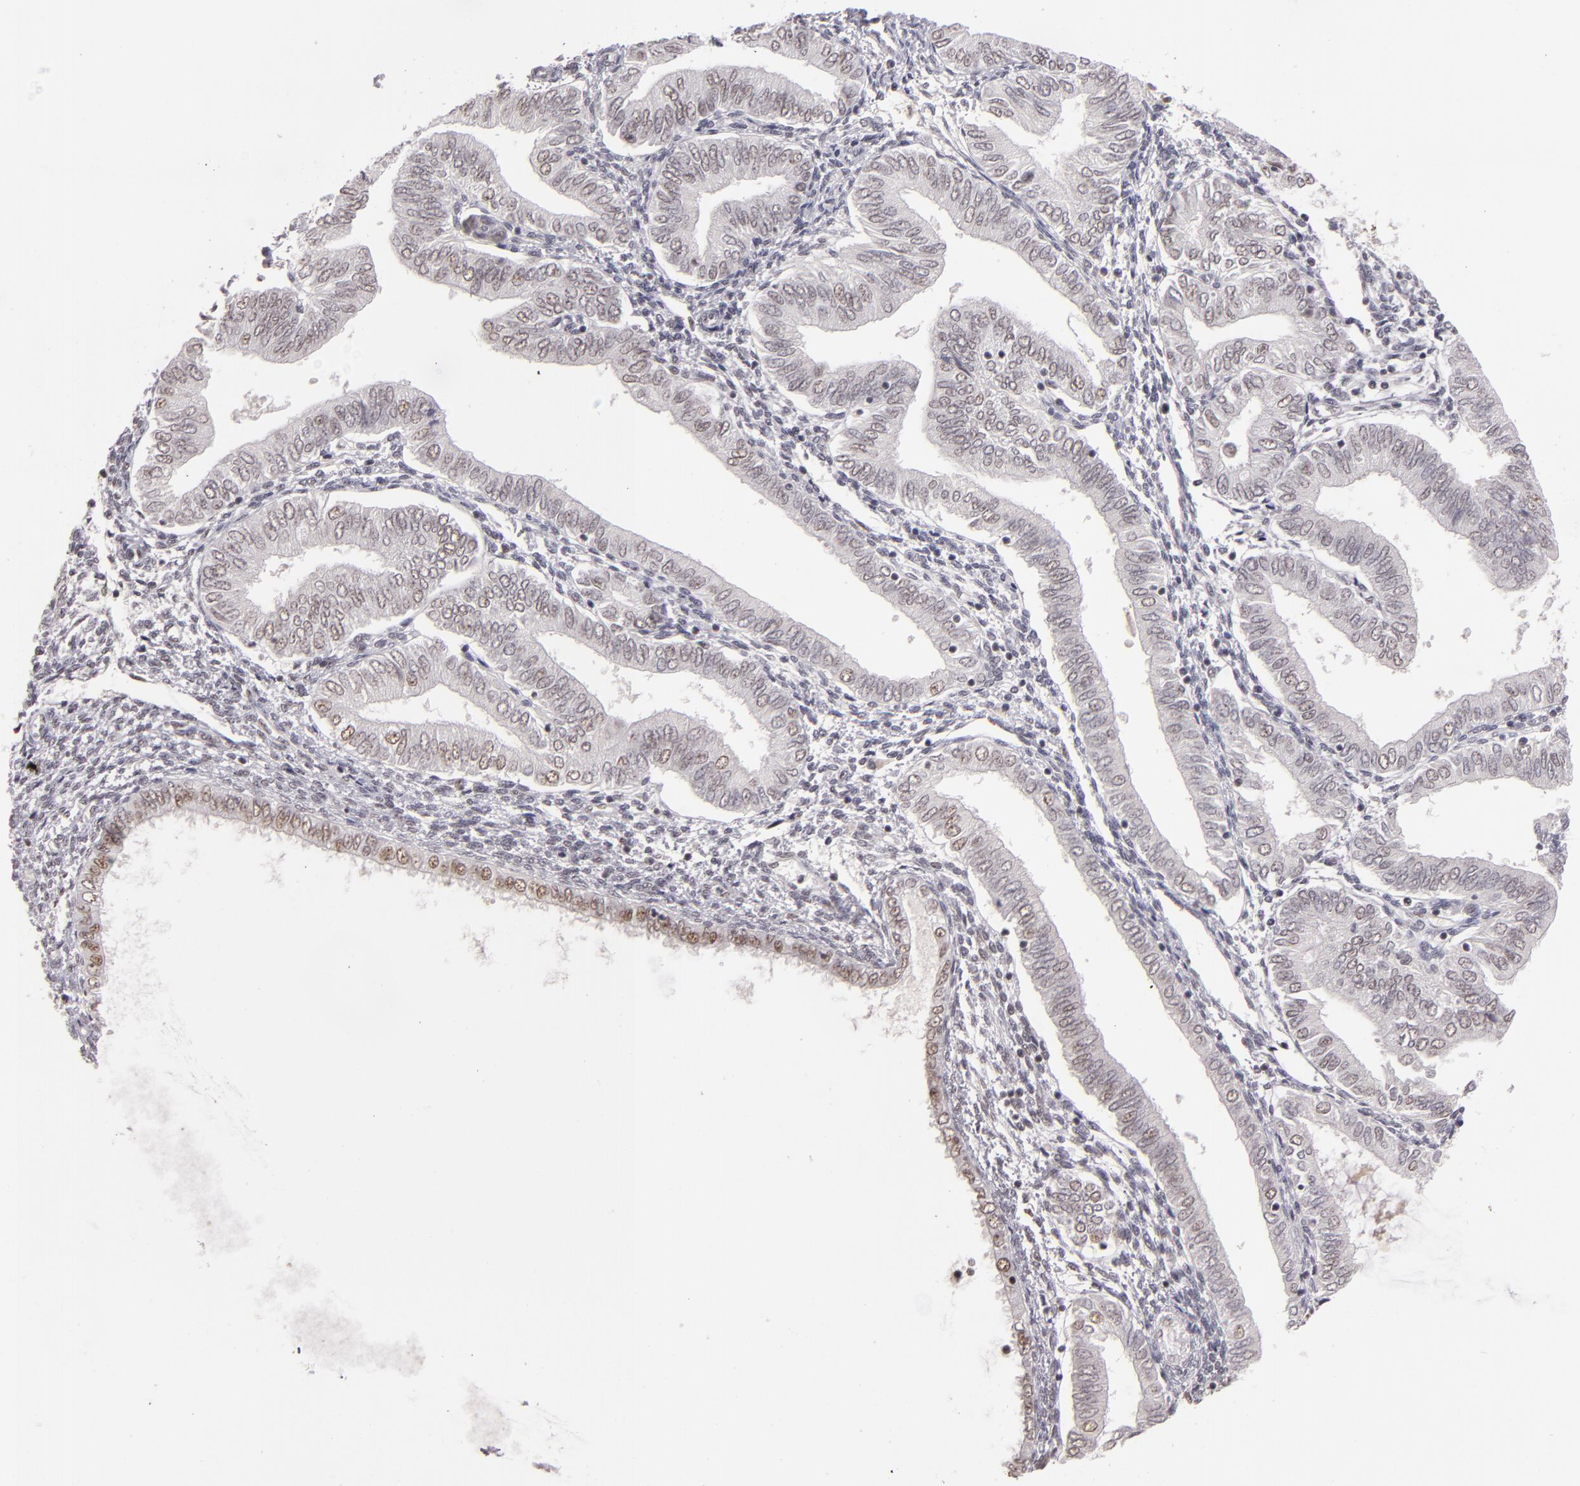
{"staining": {"intensity": "weak", "quantity": ">75%", "location": "nuclear"}, "tissue": "endometrial cancer", "cell_type": "Tumor cells", "image_type": "cancer", "snomed": [{"axis": "morphology", "description": "Adenocarcinoma, NOS"}, {"axis": "topography", "description": "Endometrium"}], "caption": "Immunohistochemical staining of human endometrial cancer exhibits low levels of weak nuclear positivity in about >75% of tumor cells.", "gene": "INTS6", "patient": {"sex": "female", "age": 51}}